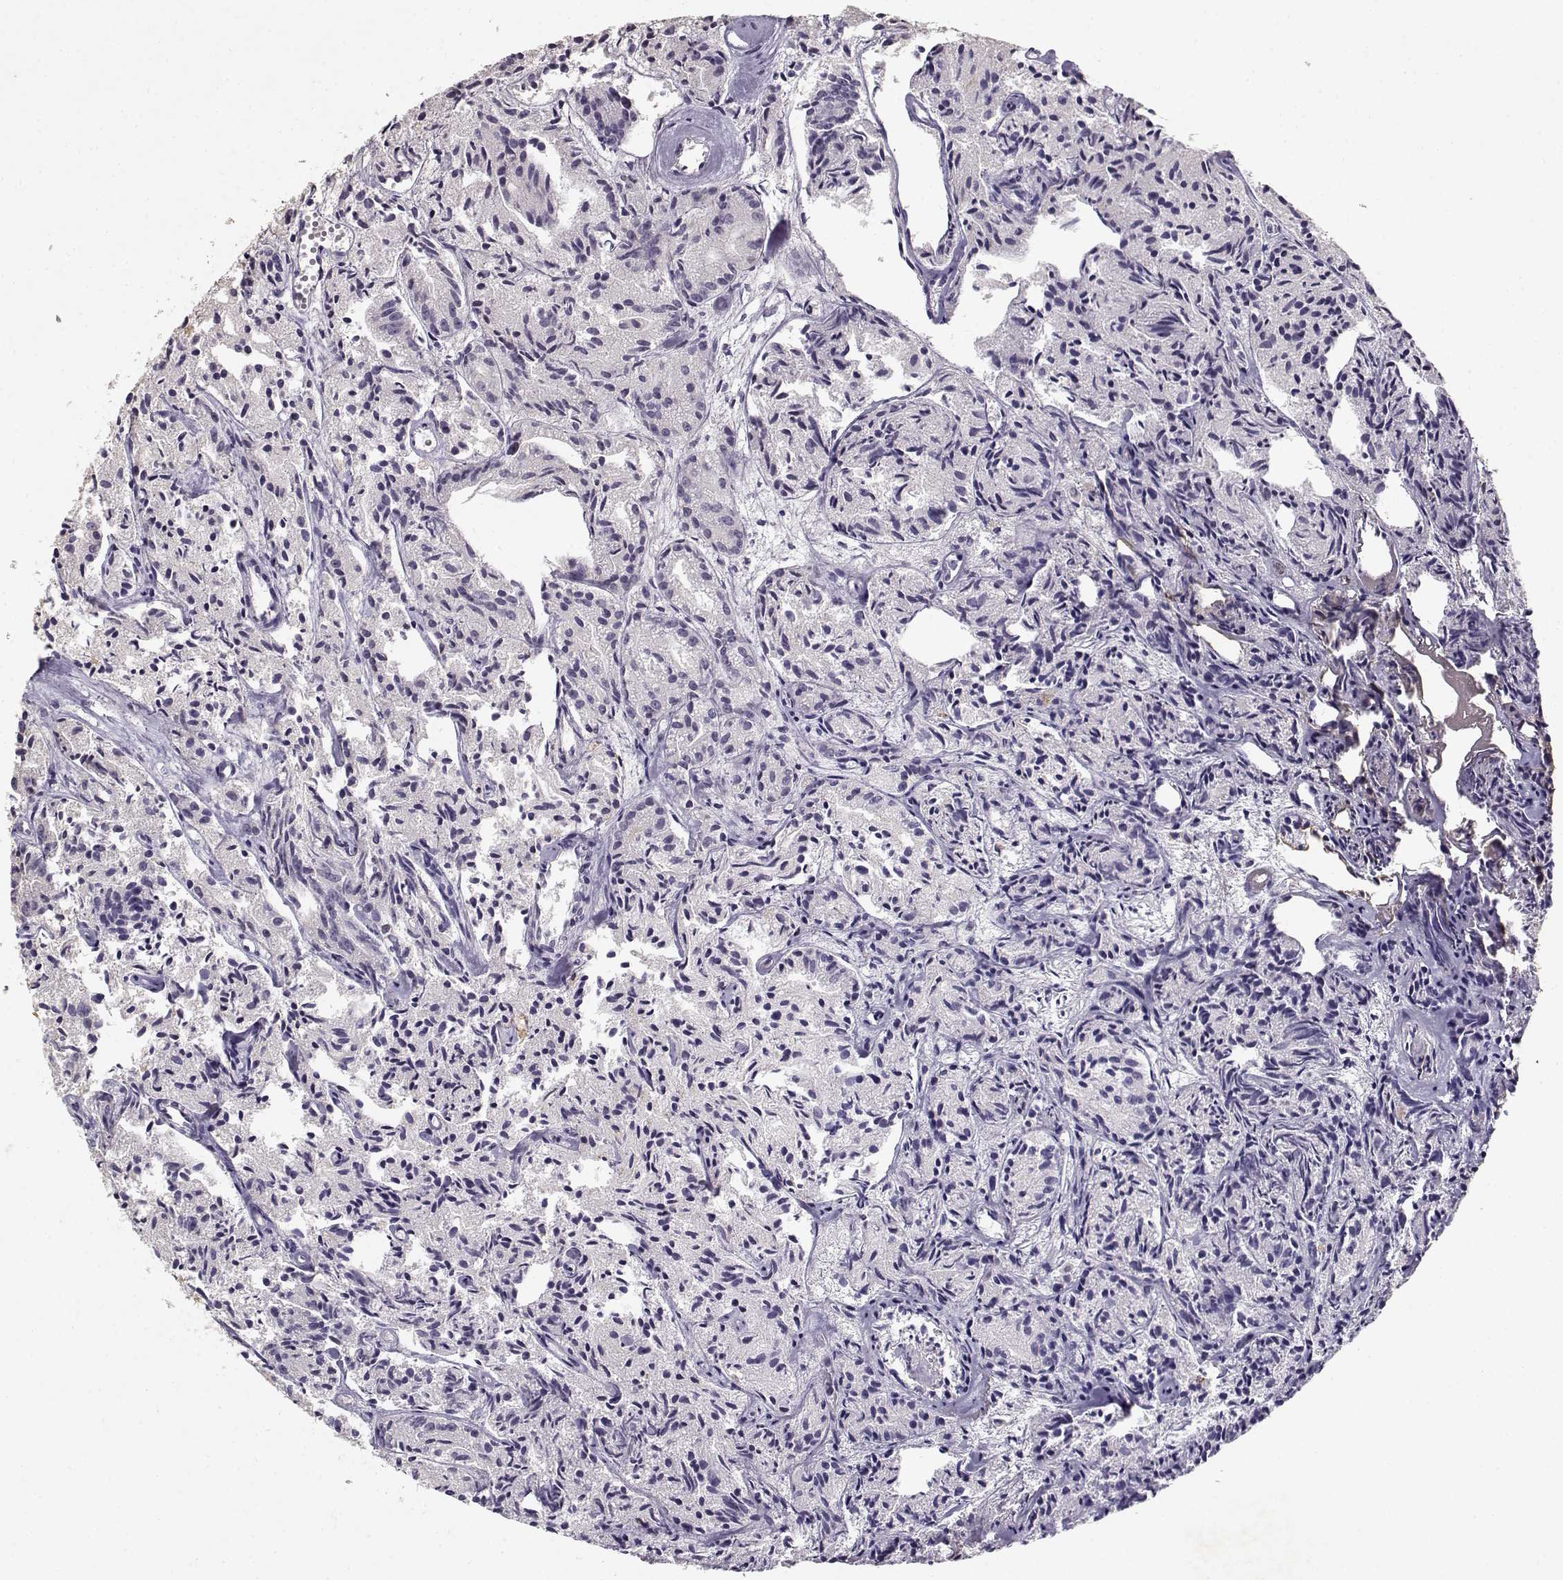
{"staining": {"intensity": "negative", "quantity": "none", "location": "none"}, "tissue": "prostate cancer", "cell_type": "Tumor cells", "image_type": "cancer", "snomed": [{"axis": "morphology", "description": "Adenocarcinoma, Medium grade"}, {"axis": "topography", "description": "Prostate"}], "caption": "This is a histopathology image of immunohistochemistry (IHC) staining of prostate medium-grade adenocarcinoma, which shows no staining in tumor cells. (DAB (3,3'-diaminobenzidine) IHC, high magnification).", "gene": "UROC1", "patient": {"sex": "male", "age": 74}}